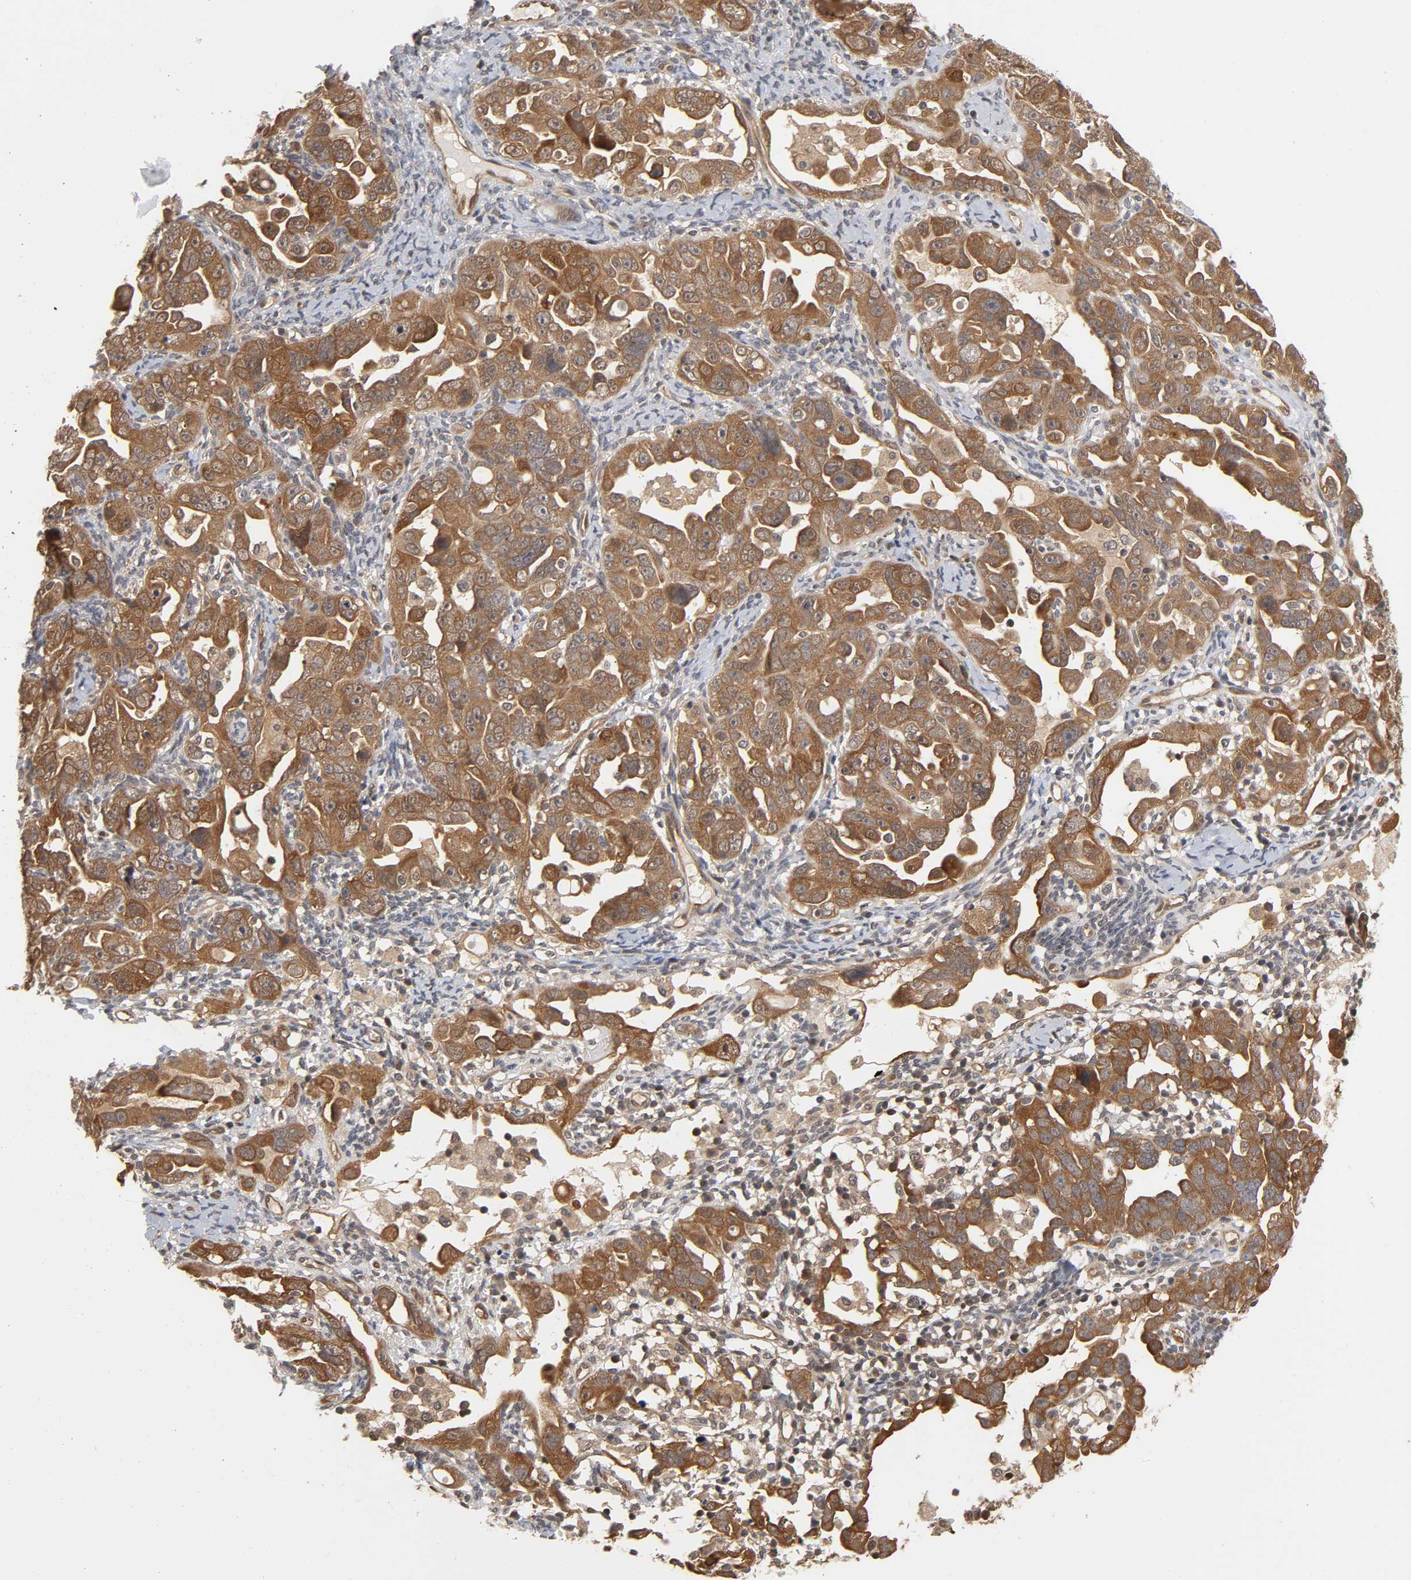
{"staining": {"intensity": "moderate", "quantity": ">75%", "location": "cytoplasmic/membranous"}, "tissue": "ovarian cancer", "cell_type": "Tumor cells", "image_type": "cancer", "snomed": [{"axis": "morphology", "description": "Cystadenocarcinoma, serous, NOS"}, {"axis": "topography", "description": "Ovary"}], "caption": "Ovarian cancer stained with IHC demonstrates moderate cytoplasmic/membranous staining in approximately >75% of tumor cells.", "gene": "CDC37", "patient": {"sex": "female", "age": 66}}